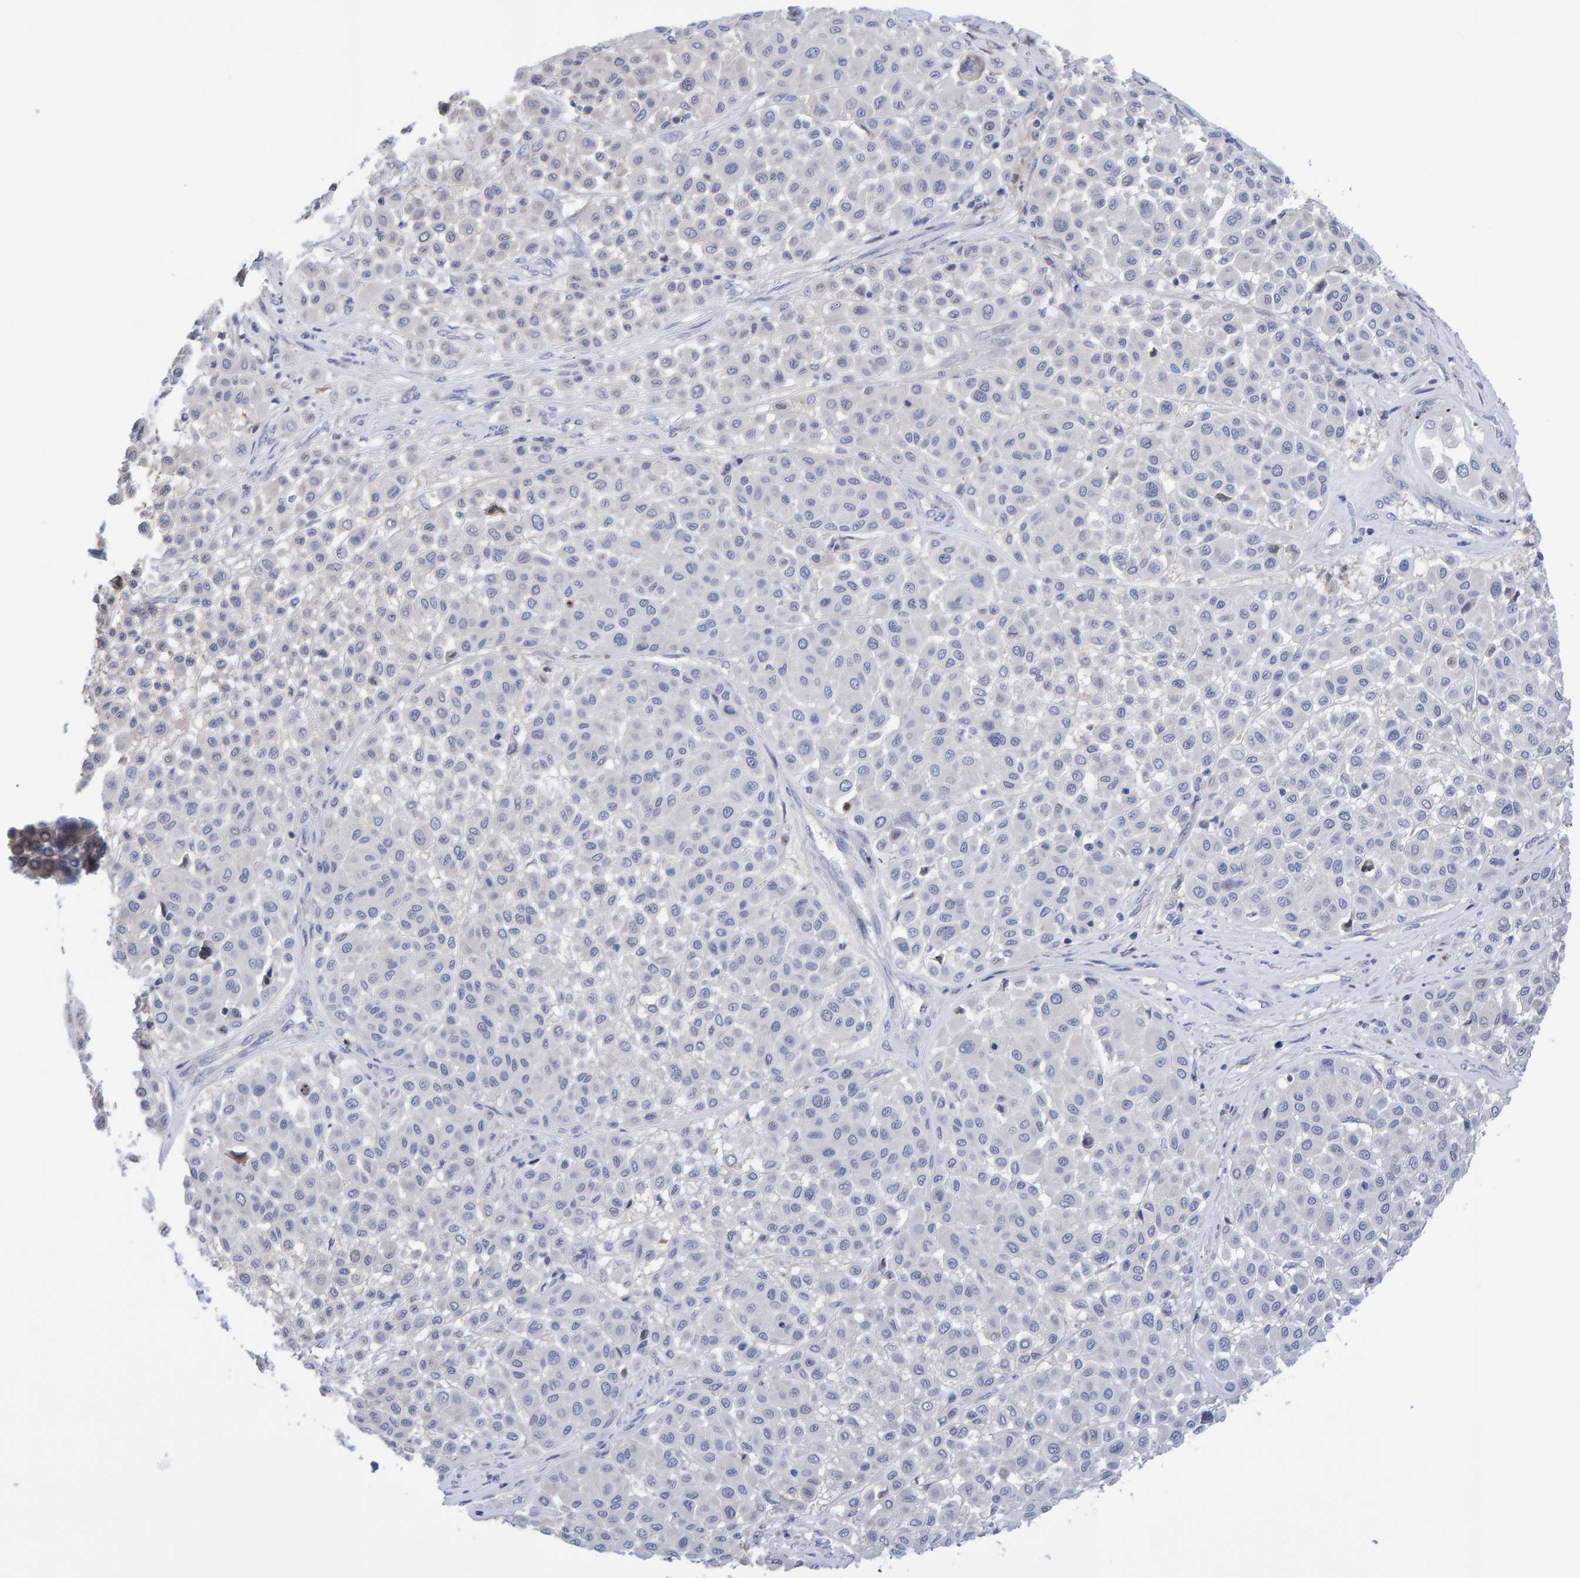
{"staining": {"intensity": "negative", "quantity": "none", "location": "none"}, "tissue": "melanoma", "cell_type": "Tumor cells", "image_type": "cancer", "snomed": [{"axis": "morphology", "description": "Malignant melanoma, Metastatic site"}, {"axis": "topography", "description": "Soft tissue"}], "caption": "Melanoma was stained to show a protein in brown. There is no significant expression in tumor cells.", "gene": "VPS9D1", "patient": {"sex": "male", "age": 41}}